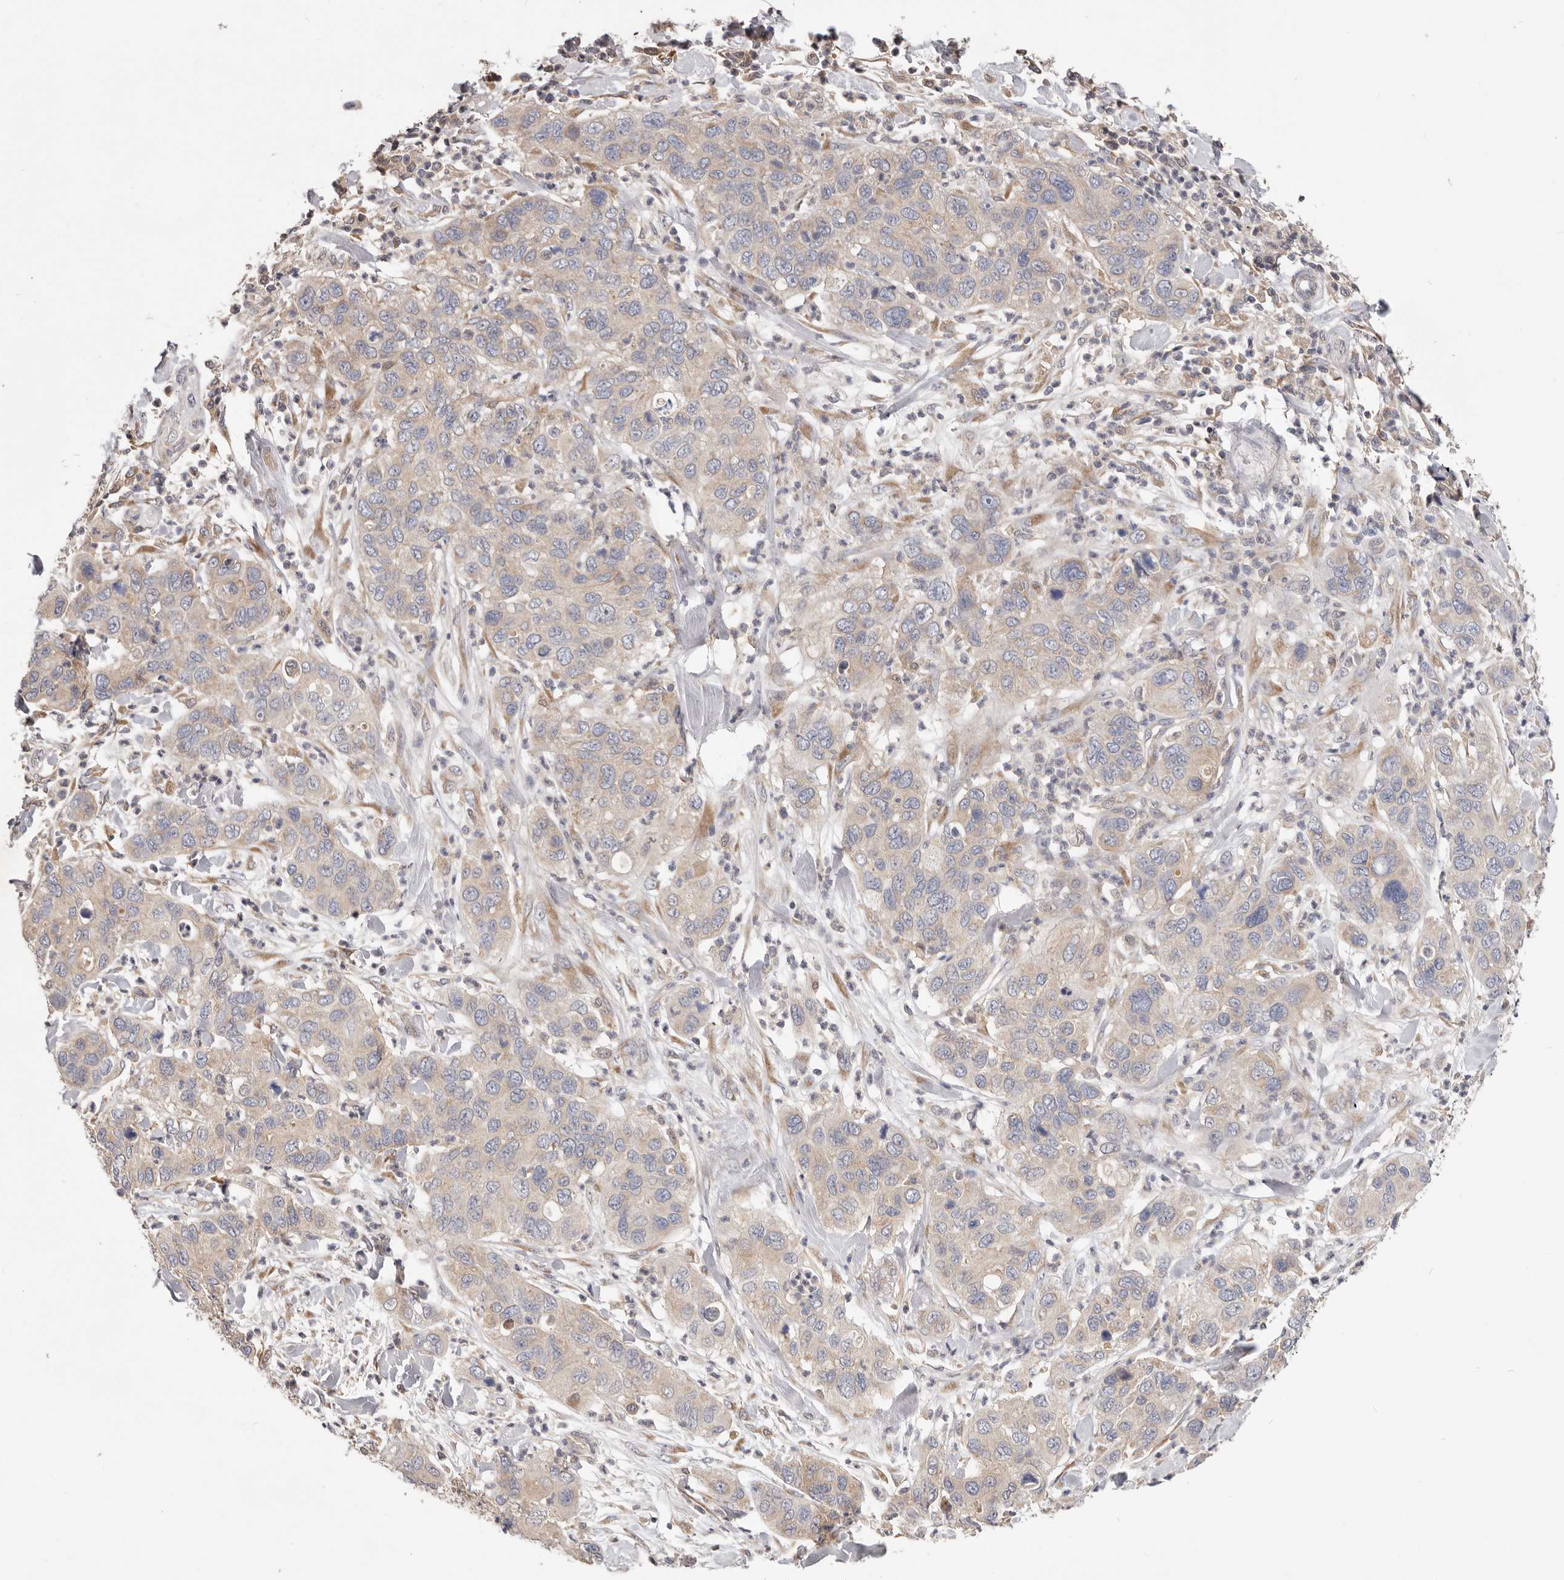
{"staining": {"intensity": "negative", "quantity": "none", "location": "none"}, "tissue": "pancreatic cancer", "cell_type": "Tumor cells", "image_type": "cancer", "snomed": [{"axis": "morphology", "description": "Adenocarcinoma, NOS"}, {"axis": "topography", "description": "Pancreas"}], "caption": "Adenocarcinoma (pancreatic) stained for a protein using immunohistochemistry displays no staining tumor cells.", "gene": "LRP6", "patient": {"sex": "female", "age": 71}}